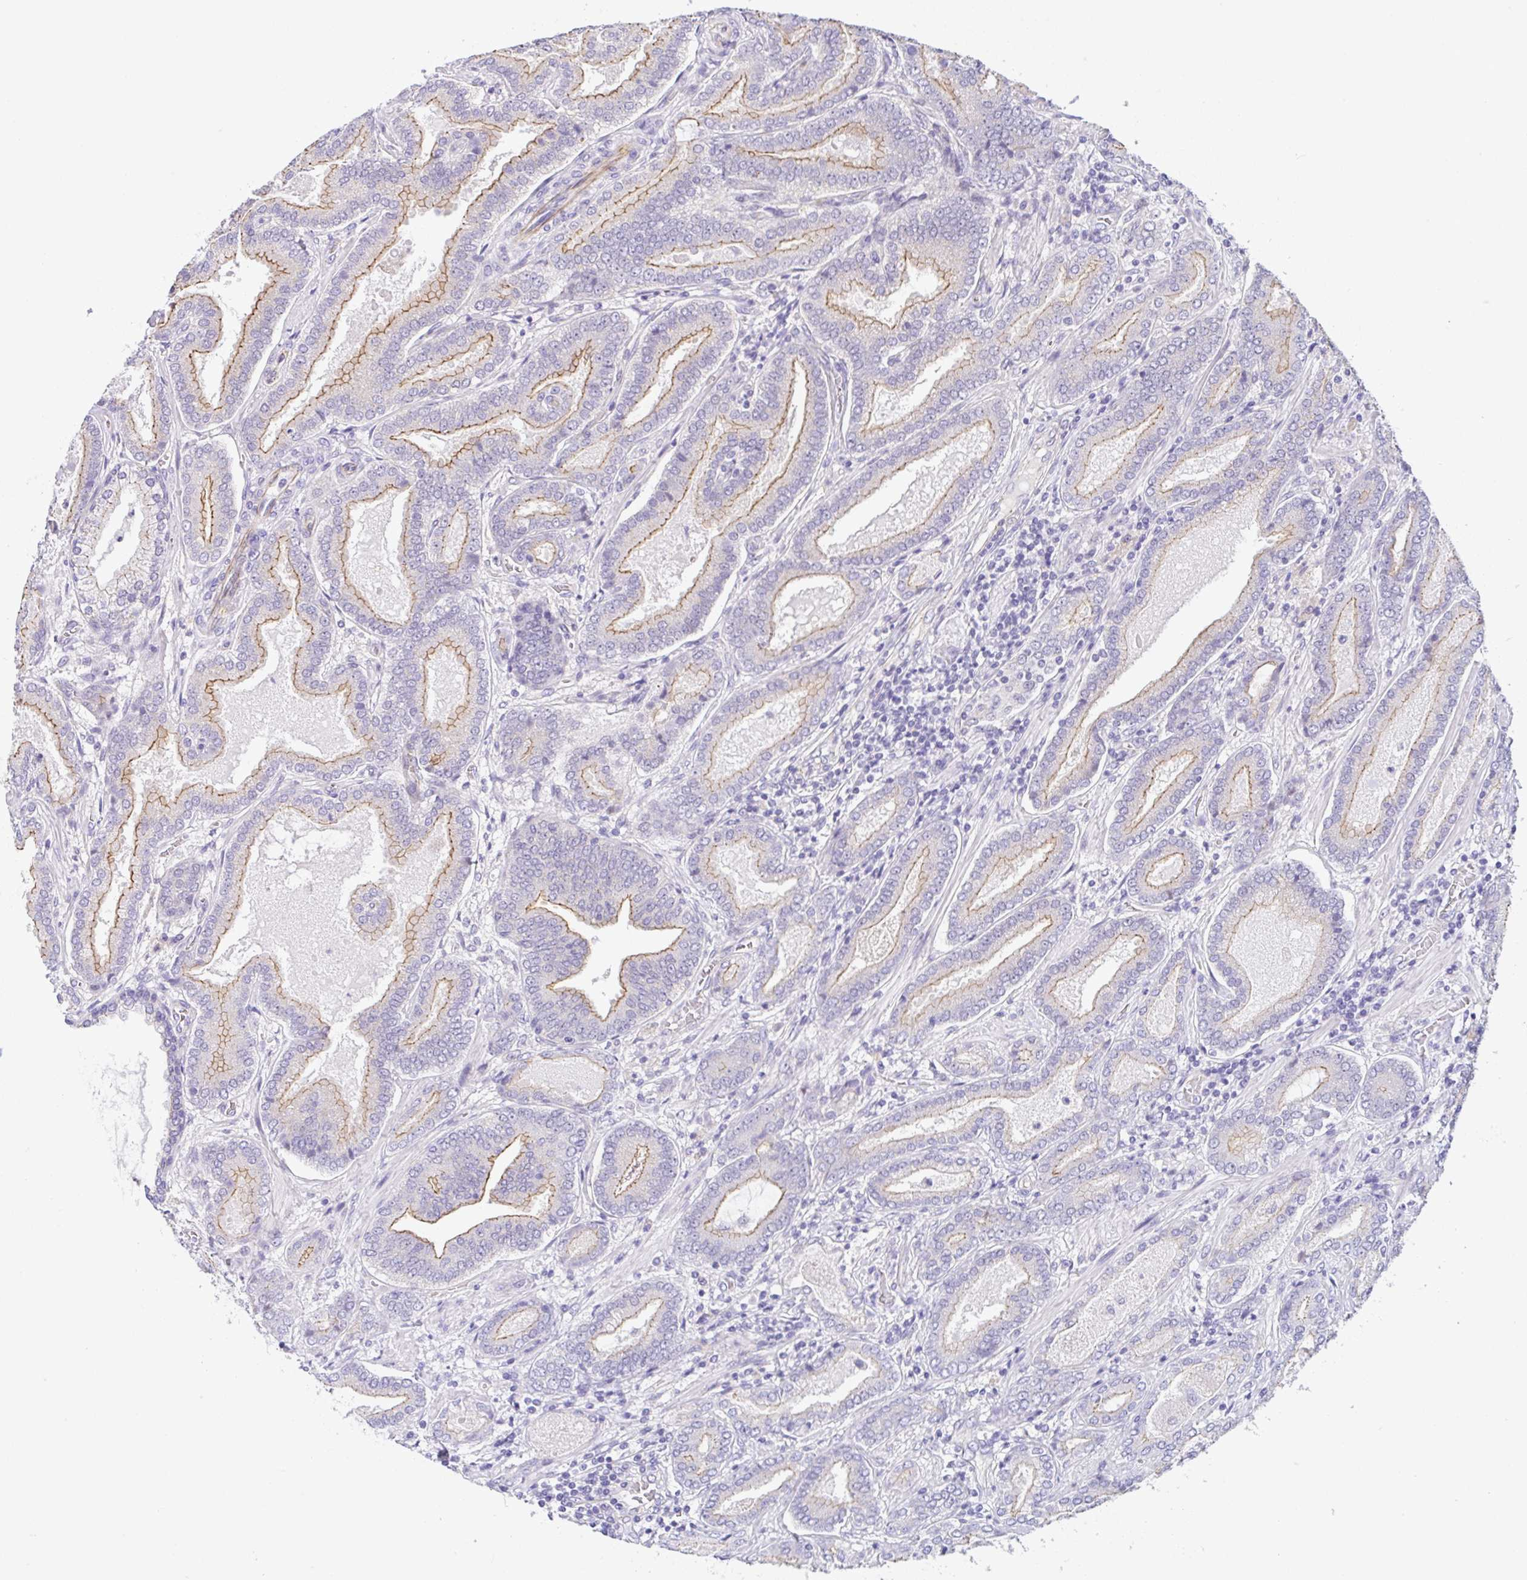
{"staining": {"intensity": "moderate", "quantity": "25%-75%", "location": "cytoplasmic/membranous"}, "tissue": "prostate cancer", "cell_type": "Tumor cells", "image_type": "cancer", "snomed": [{"axis": "morphology", "description": "Adenocarcinoma, High grade"}, {"axis": "topography", "description": "Prostate"}], "caption": "This micrograph displays immunohistochemistry staining of prostate cancer, with medium moderate cytoplasmic/membranous expression in approximately 25%-75% of tumor cells.", "gene": "CGNL1", "patient": {"sex": "male", "age": 62}}